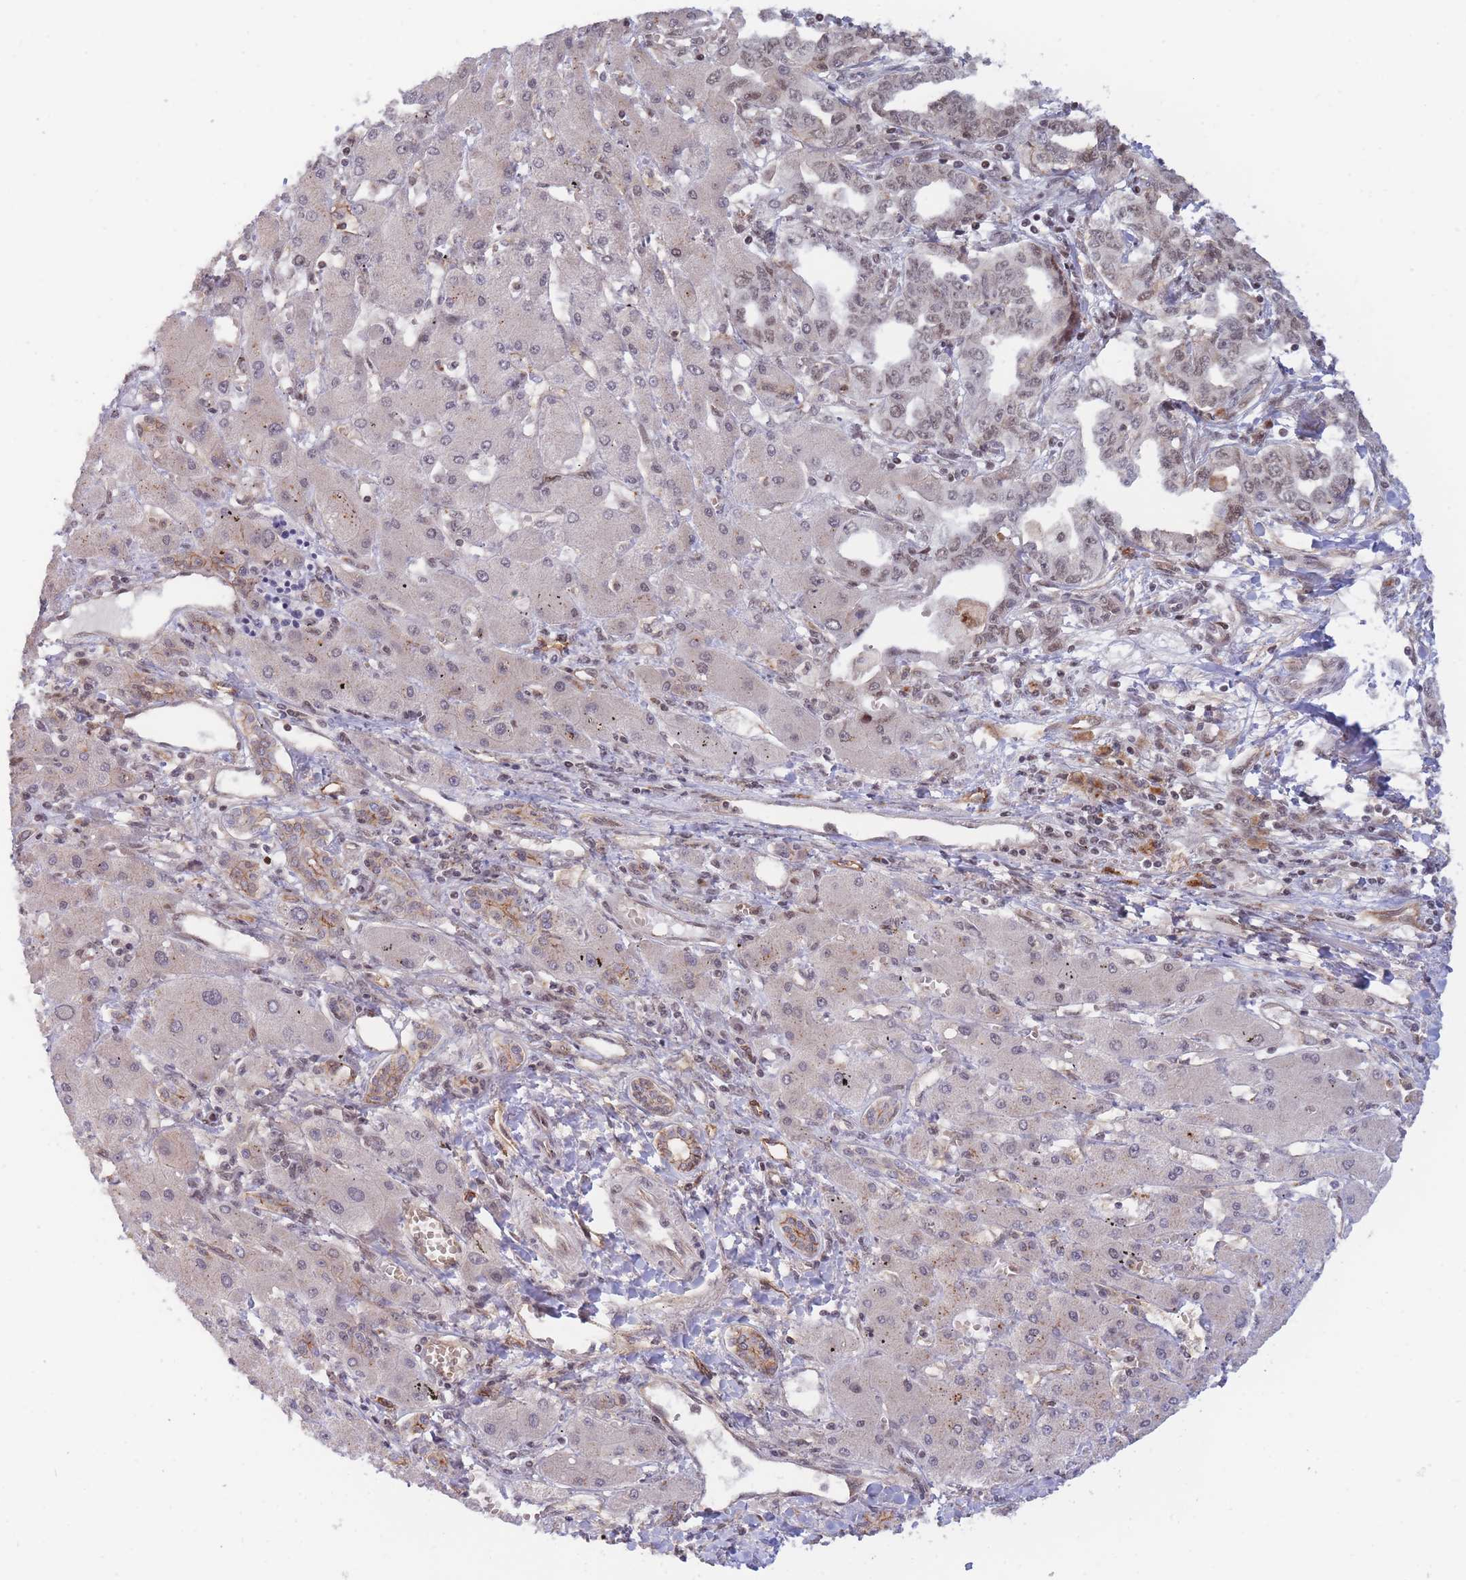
{"staining": {"intensity": "moderate", "quantity": "25%-75%", "location": "cytoplasmic/membranous,nuclear"}, "tissue": "liver cancer", "cell_type": "Tumor cells", "image_type": "cancer", "snomed": [{"axis": "morphology", "description": "Cholangiocarcinoma"}, {"axis": "topography", "description": "Liver"}], "caption": "Immunohistochemical staining of liver cancer (cholangiocarcinoma) reveals medium levels of moderate cytoplasmic/membranous and nuclear positivity in about 25%-75% of tumor cells.", "gene": "BOD1L1", "patient": {"sex": "male", "age": 59}}